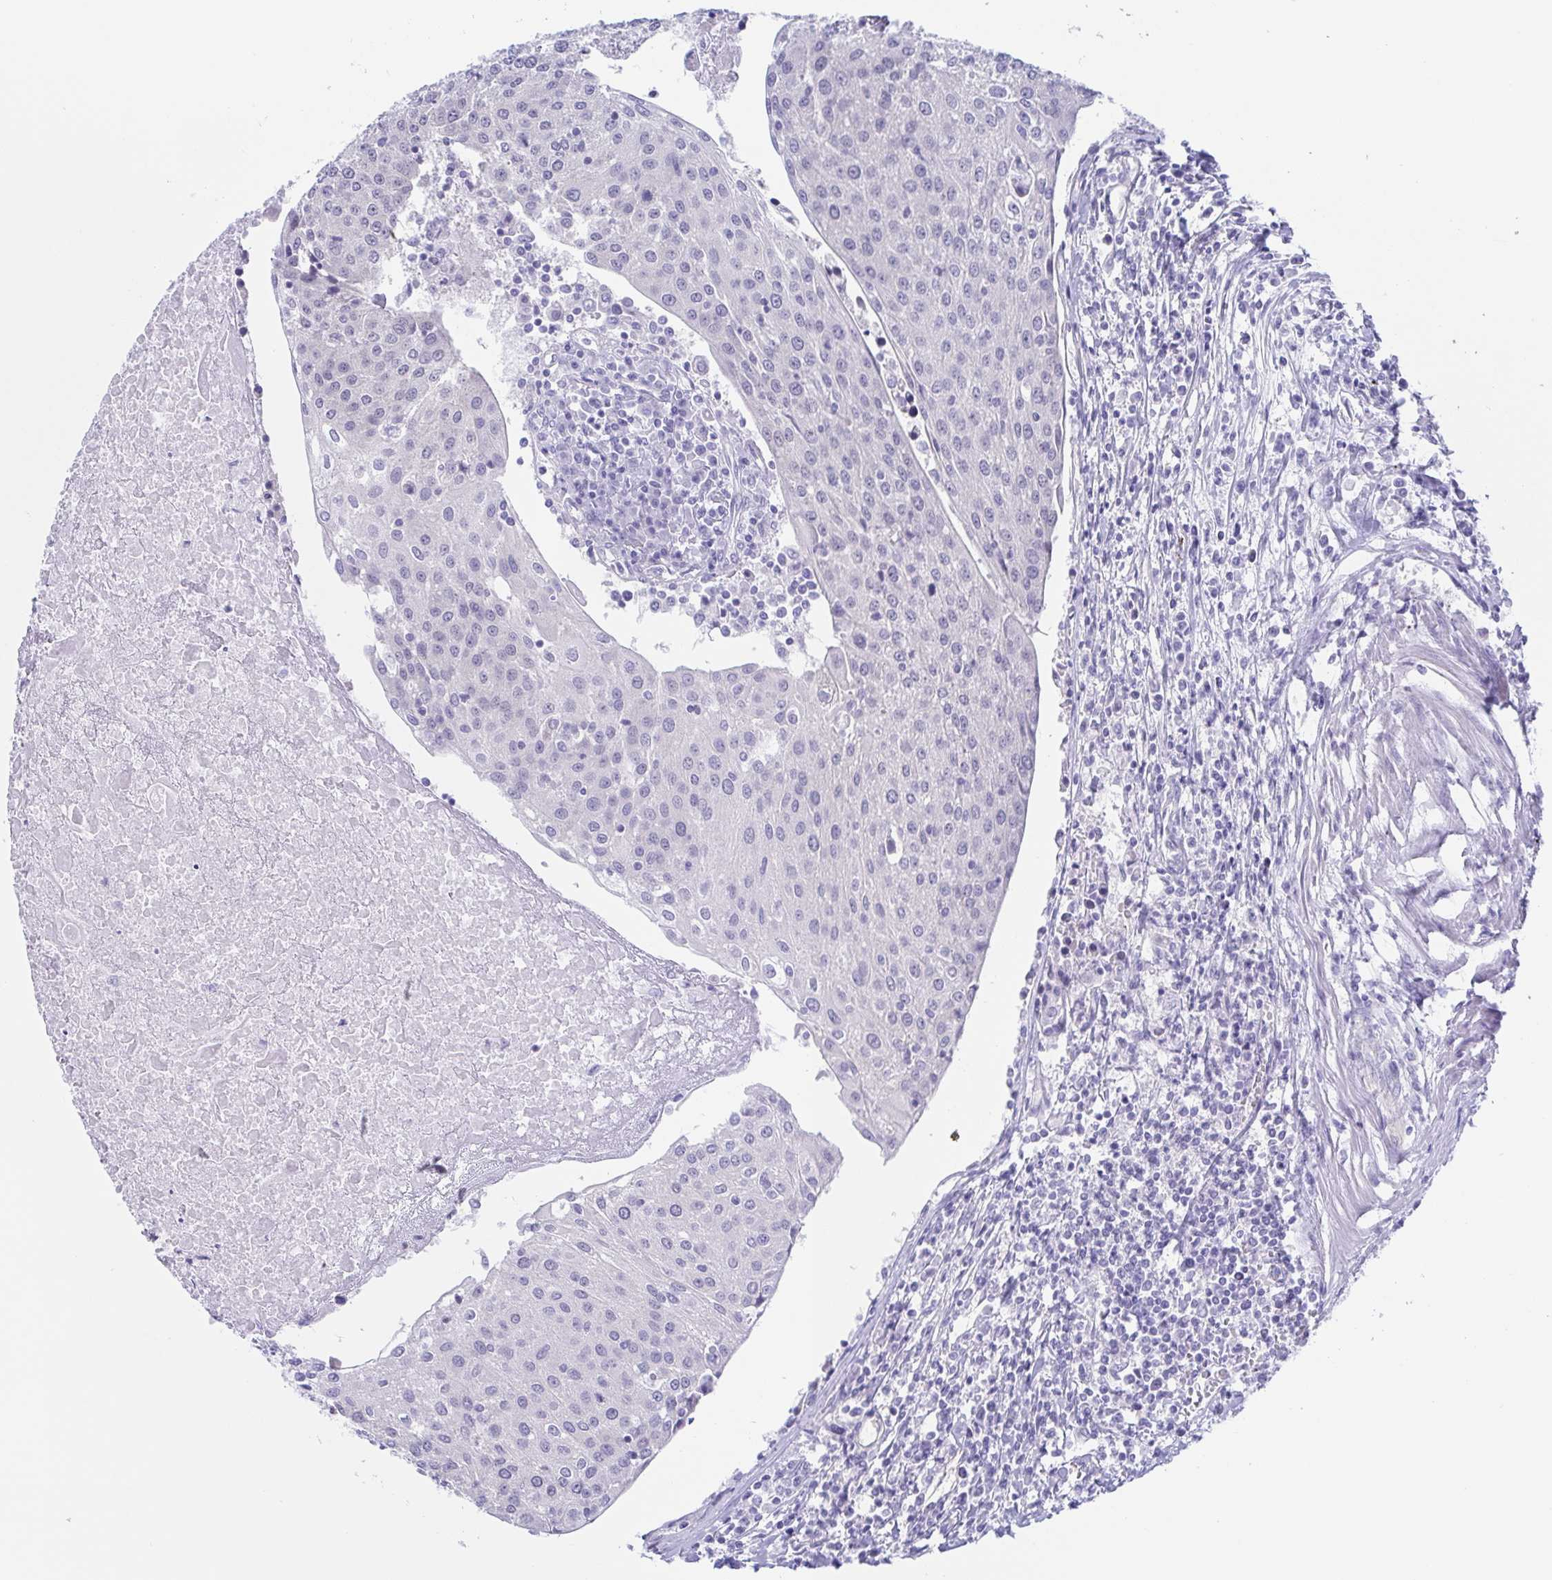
{"staining": {"intensity": "negative", "quantity": "none", "location": "none"}, "tissue": "urothelial cancer", "cell_type": "Tumor cells", "image_type": "cancer", "snomed": [{"axis": "morphology", "description": "Urothelial carcinoma, High grade"}, {"axis": "topography", "description": "Urinary bladder"}], "caption": "Immunohistochemistry of urothelial cancer displays no expression in tumor cells.", "gene": "TEX12", "patient": {"sex": "female", "age": 85}}